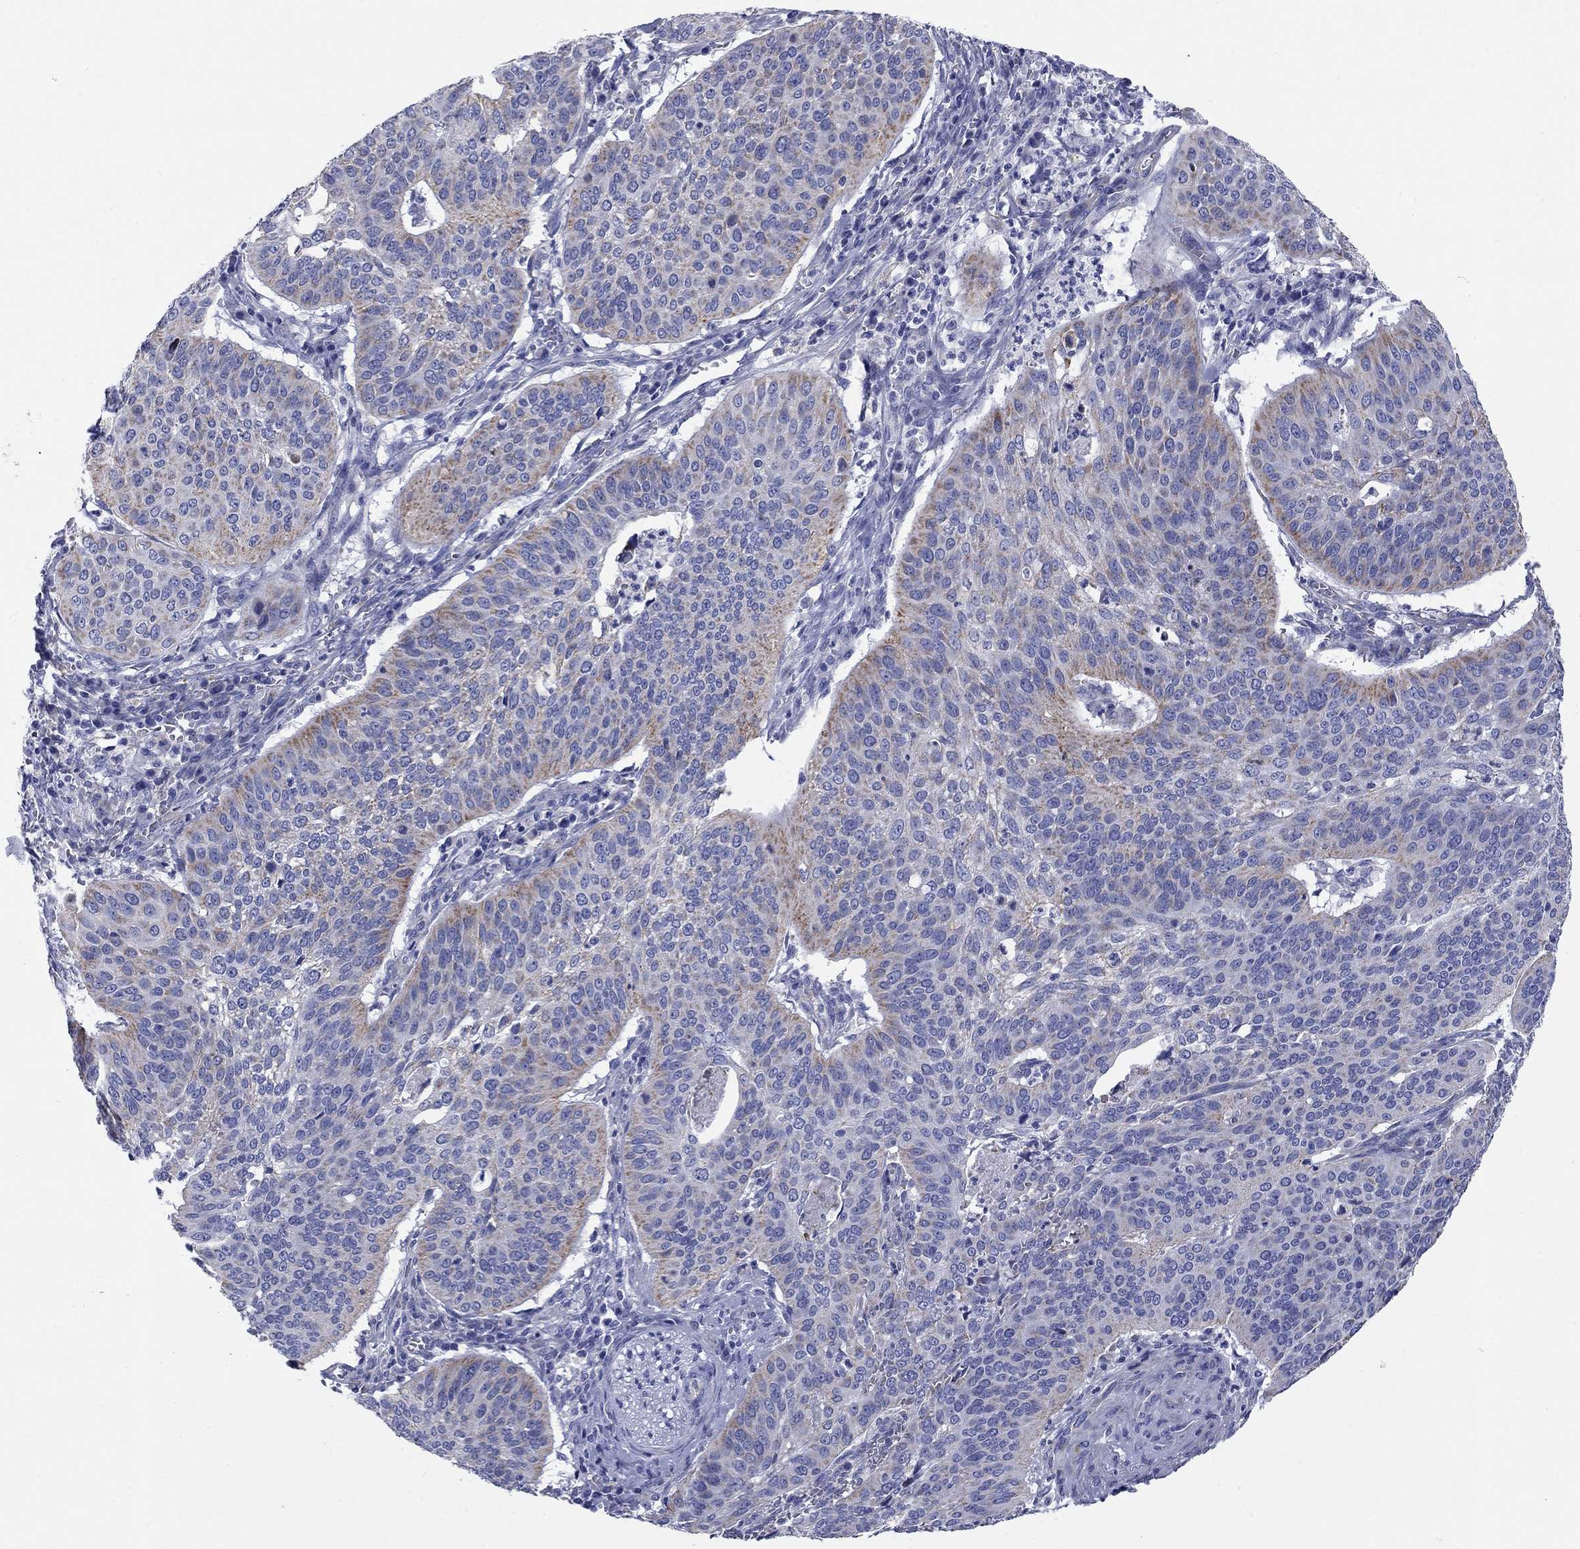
{"staining": {"intensity": "moderate", "quantity": "<25%", "location": "cytoplasmic/membranous"}, "tissue": "cervical cancer", "cell_type": "Tumor cells", "image_type": "cancer", "snomed": [{"axis": "morphology", "description": "Normal tissue, NOS"}, {"axis": "morphology", "description": "Squamous cell carcinoma, NOS"}, {"axis": "topography", "description": "Cervix"}], "caption": "Tumor cells exhibit low levels of moderate cytoplasmic/membranous expression in approximately <25% of cells in squamous cell carcinoma (cervical).", "gene": "MGST3", "patient": {"sex": "female", "age": 39}}